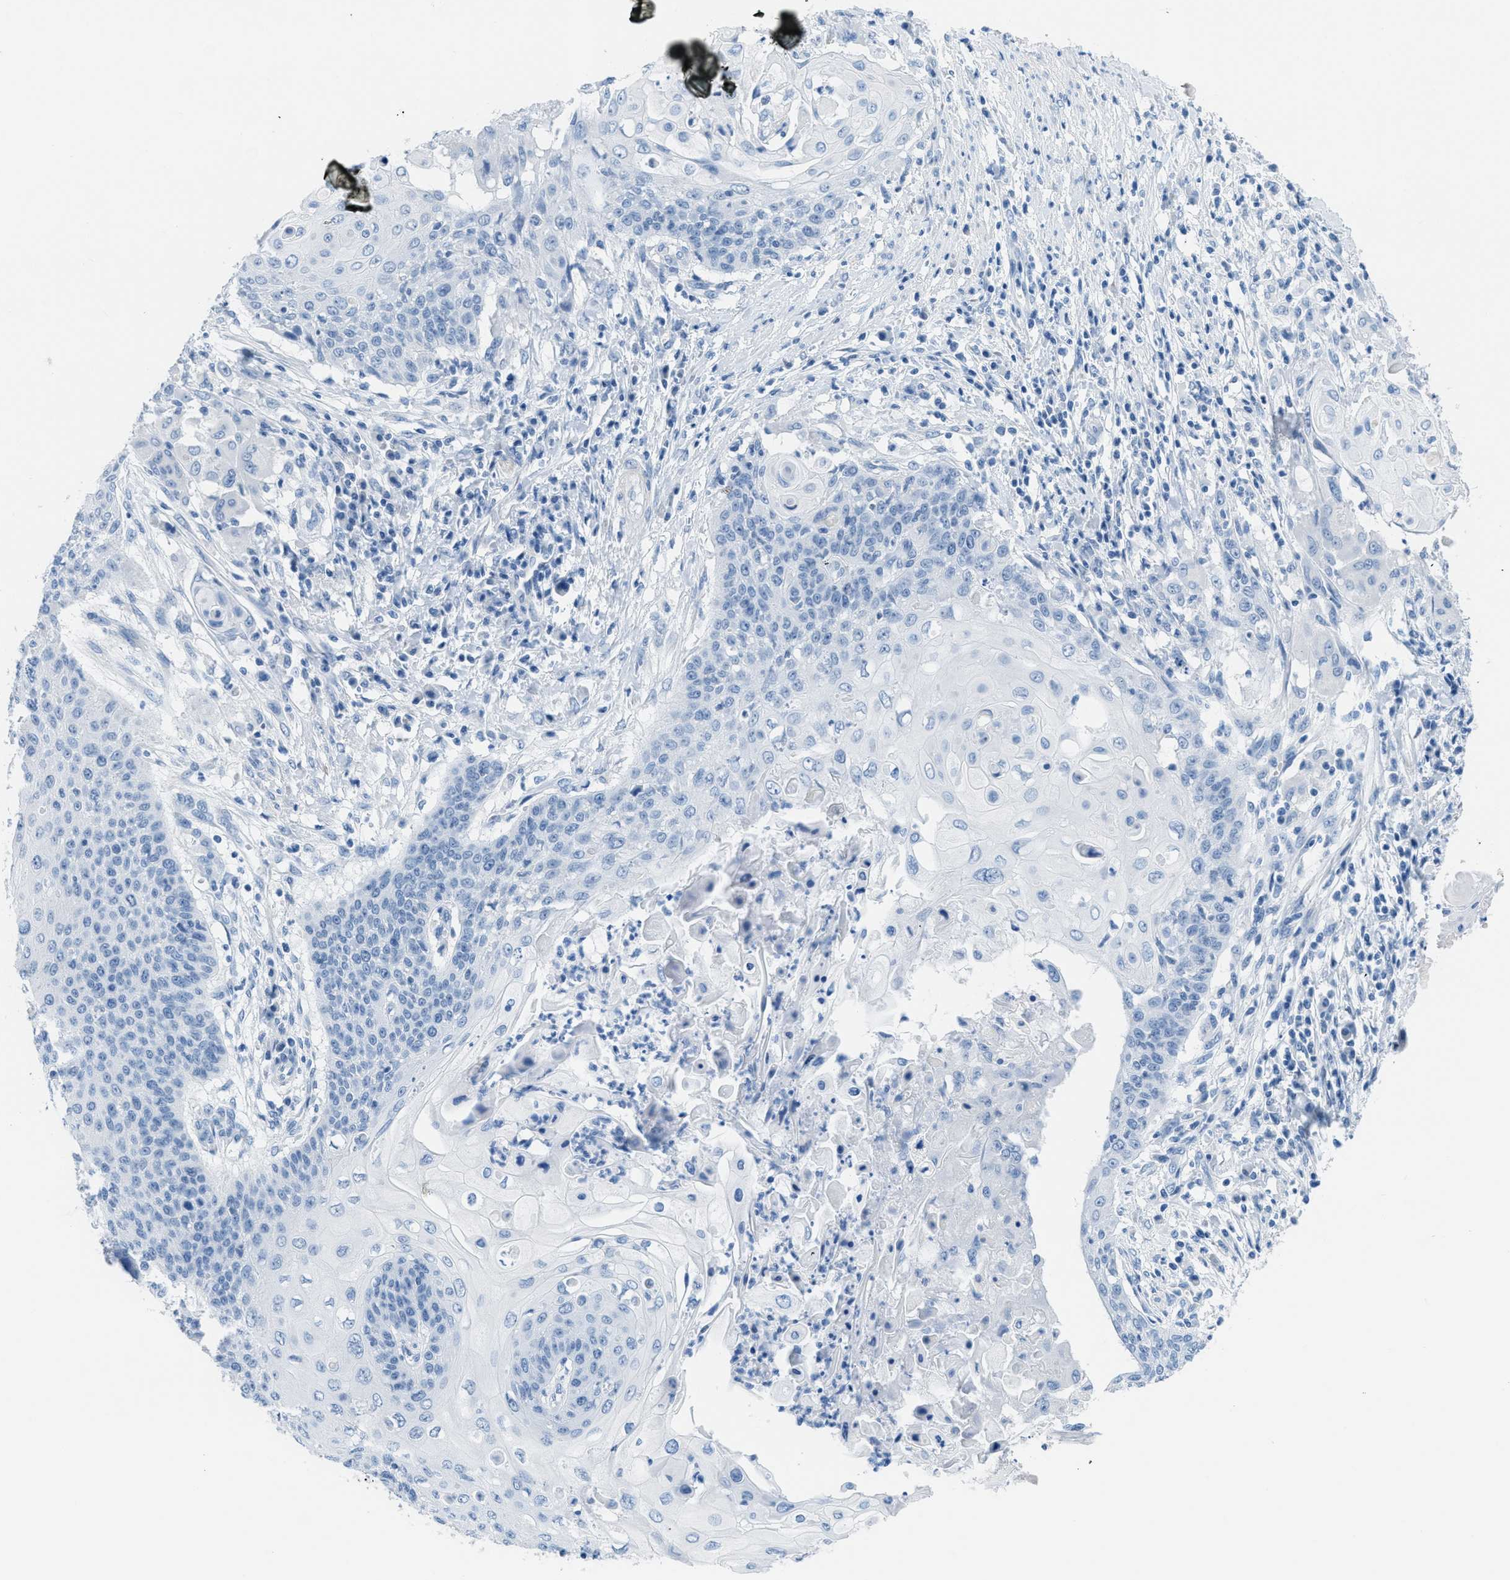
{"staining": {"intensity": "negative", "quantity": "none", "location": "none"}, "tissue": "cervical cancer", "cell_type": "Tumor cells", "image_type": "cancer", "snomed": [{"axis": "morphology", "description": "Squamous cell carcinoma, NOS"}, {"axis": "topography", "description": "Cervix"}], "caption": "Immunohistochemistry (IHC) micrograph of cervical squamous cell carcinoma stained for a protein (brown), which reveals no expression in tumor cells. (DAB immunohistochemistry with hematoxylin counter stain).", "gene": "MGARP", "patient": {"sex": "female", "age": 39}}